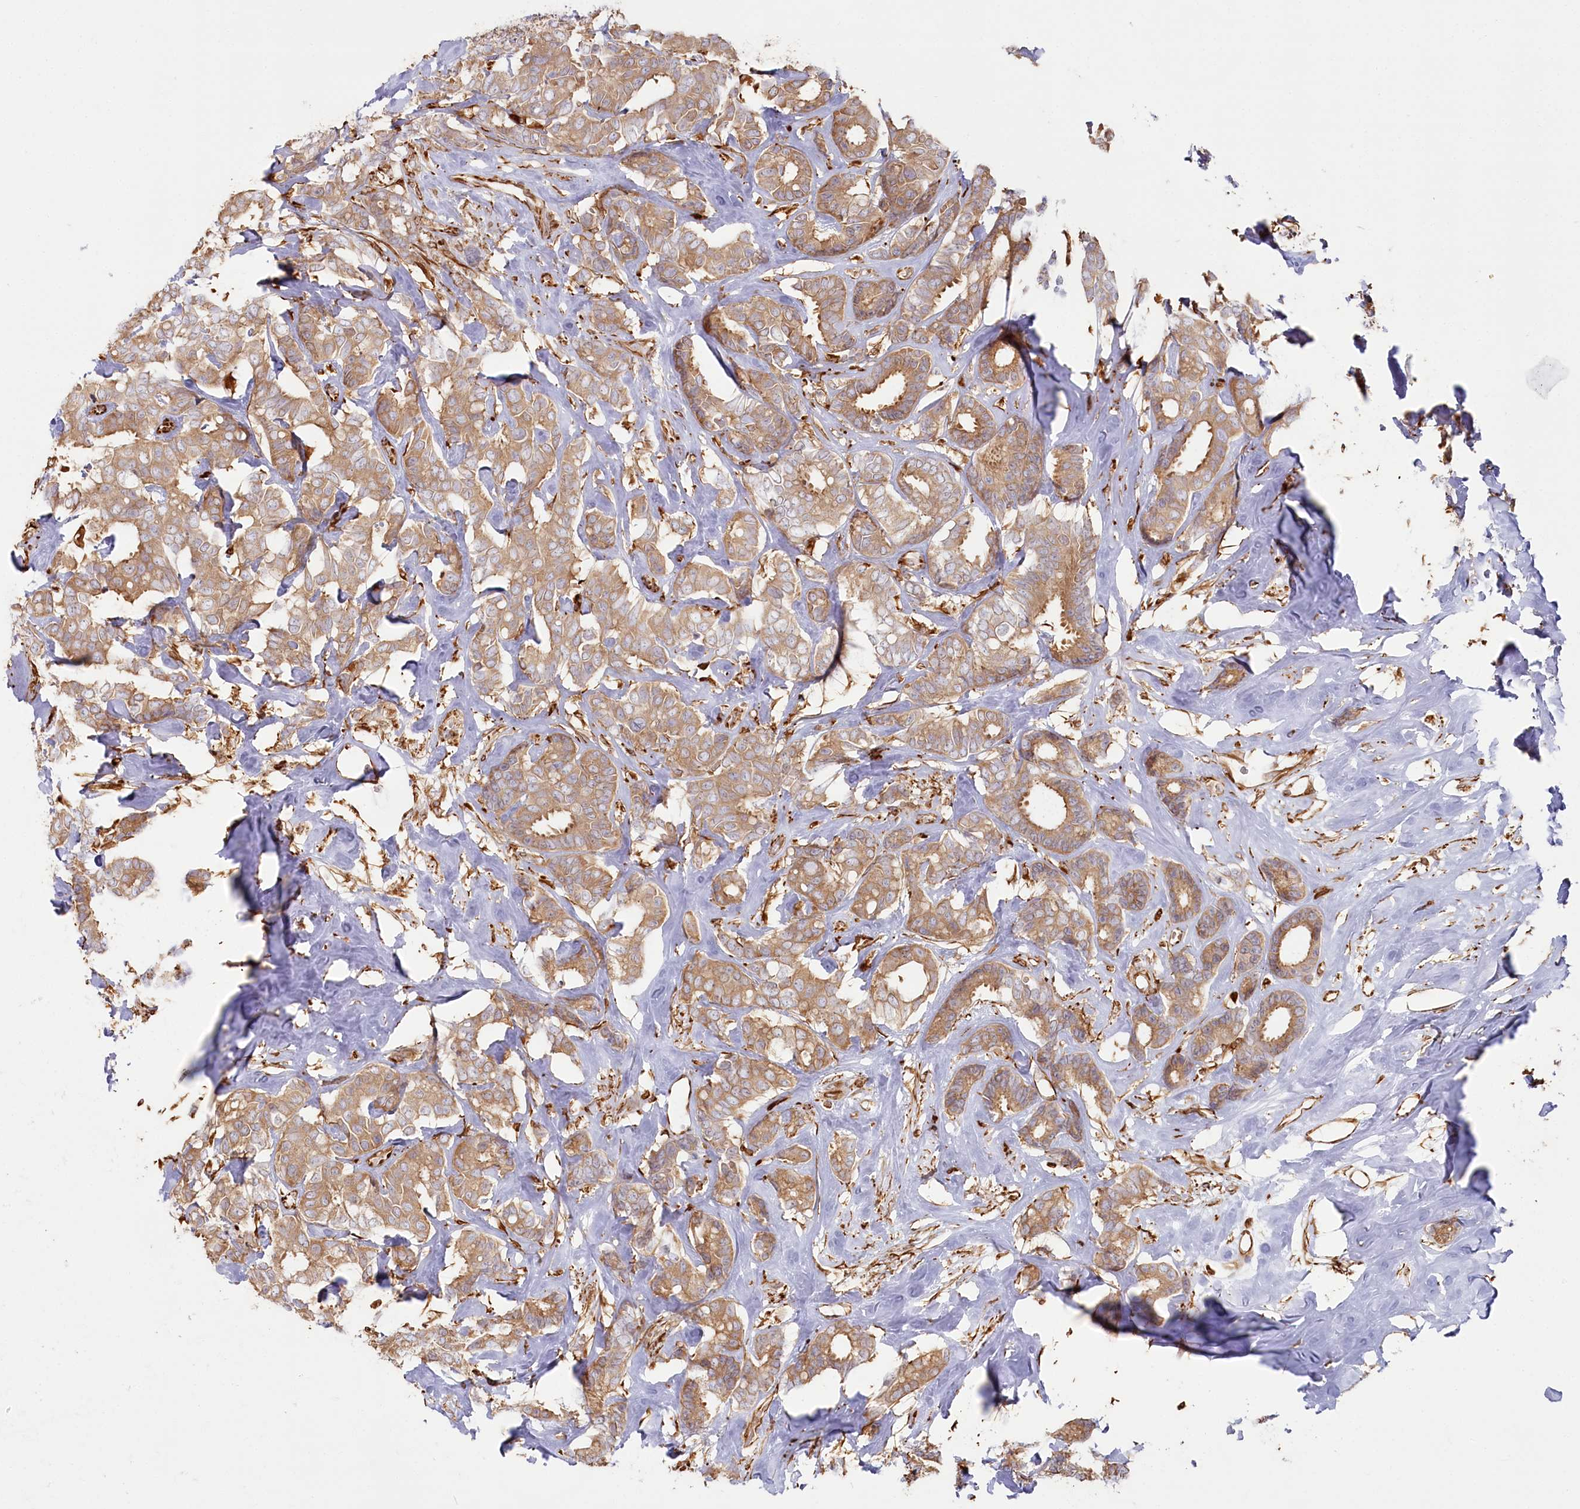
{"staining": {"intensity": "moderate", "quantity": ">75%", "location": "cytoplasmic/membranous"}, "tissue": "breast cancer", "cell_type": "Tumor cells", "image_type": "cancer", "snomed": [{"axis": "morphology", "description": "Duct carcinoma"}, {"axis": "topography", "description": "Breast"}], "caption": "High-magnification brightfield microscopy of breast invasive ductal carcinoma stained with DAB (brown) and counterstained with hematoxylin (blue). tumor cells exhibit moderate cytoplasmic/membranous positivity is appreciated in about>75% of cells. Ihc stains the protein in brown and the nuclei are stained blue.", "gene": "TTC1", "patient": {"sex": "female", "age": 87}}